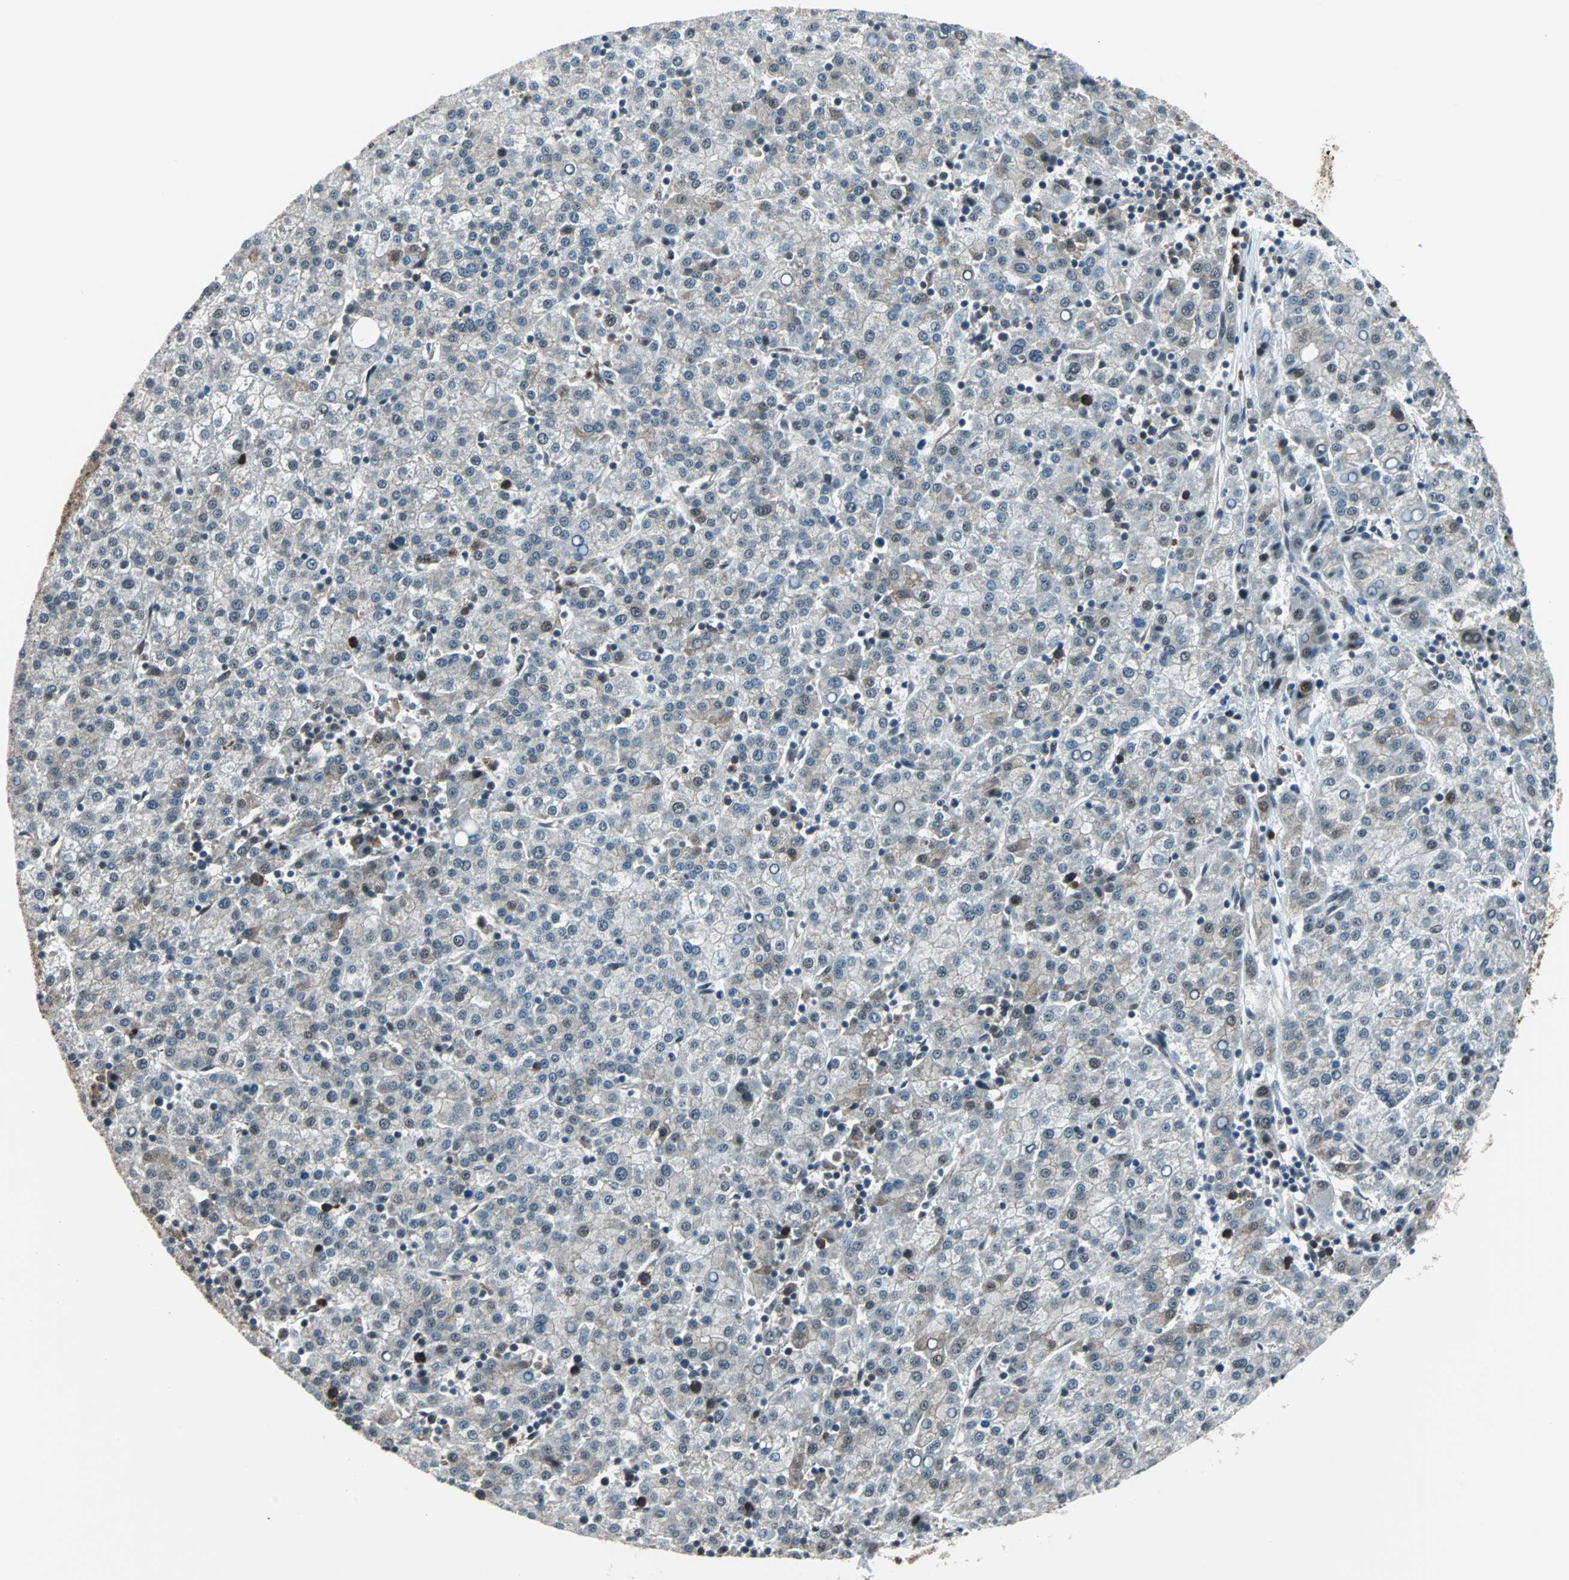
{"staining": {"intensity": "moderate", "quantity": "<25%", "location": "nuclear"}, "tissue": "liver cancer", "cell_type": "Tumor cells", "image_type": "cancer", "snomed": [{"axis": "morphology", "description": "Carcinoma, Hepatocellular, NOS"}, {"axis": "topography", "description": "Liver"}], "caption": "Immunohistochemical staining of human hepatocellular carcinoma (liver) displays moderate nuclear protein positivity in approximately <25% of tumor cells.", "gene": "VCP", "patient": {"sex": "female", "age": 58}}